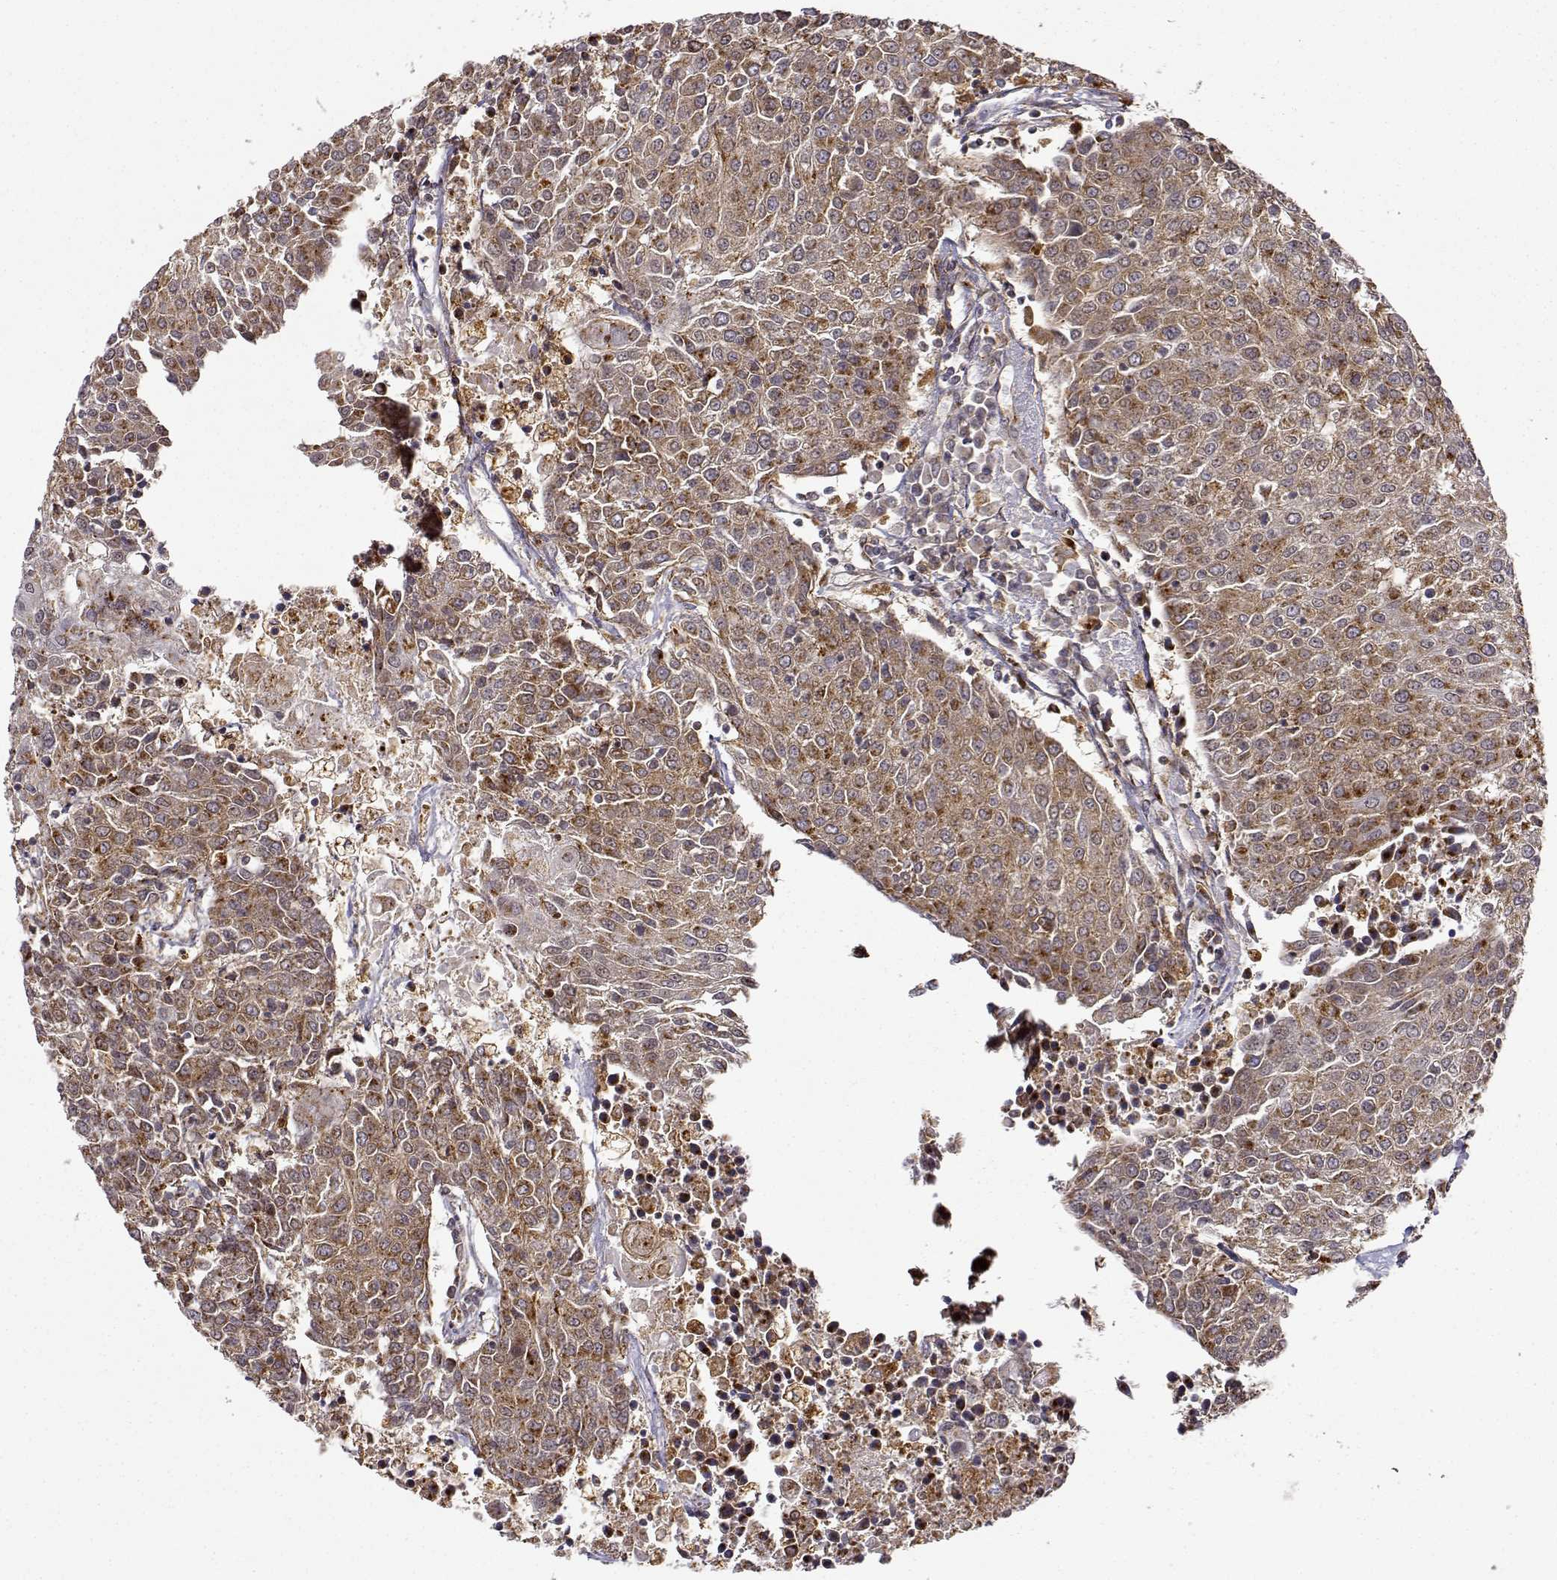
{"staining": {"intensity": "moderate", "quantity": ">75%", "location": "cytoplasmic/membranous"}, "tissue": "urothelial cancer", "cell_type": "Tumor cells", "image_type": "cancer", "snomed": [{"axis": "morphology", "description": "Urothelial carcinoma, High grade"}, {"axis": "topography", "description": "Urinary bladder"}], "caption": "Moderate cytoplasmic/membranous expression is appreciated in approximately >75% of tumor cells in urothelial cancer.", "gene": "RNF13", "patient": {"sex": "female", "age": 85}}